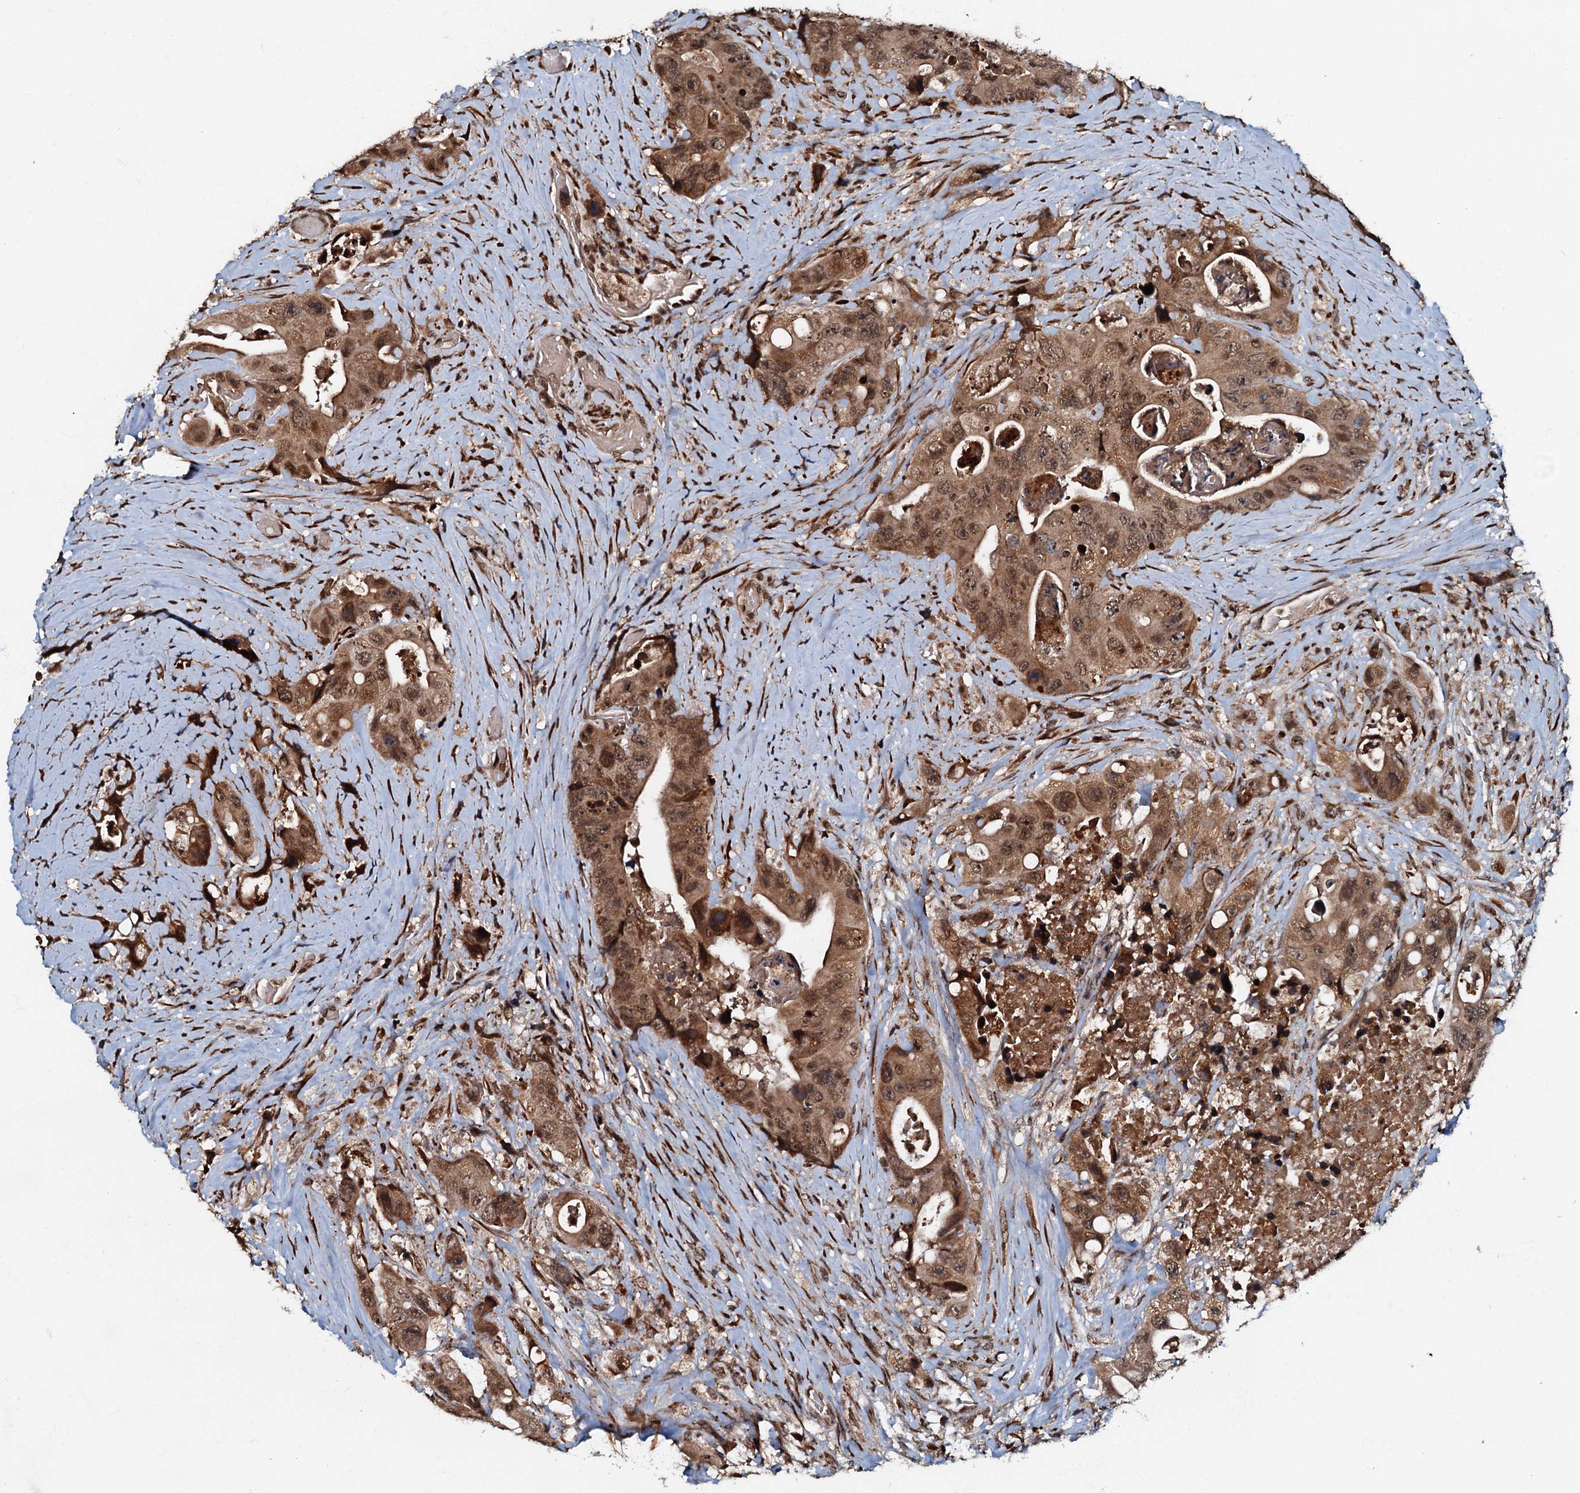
{"staining": {"intensity": "moderate", "quantity": ">75%", "location": "cytoplasmic/membranous,nuclear"}, "tissue": "colorectal cancer", "cell_type": "Tumor cells", "image_type": "cancer", "snomed": [{"axis": "morphology", "description": "Adenocarcinoma, NOS"}, {"axis": "topography", "description": "Colon"}], "caption": "Protein staining of colorectal cancer (adenocarcinoma) tissue reveals moderate cytoplasmic/membranous and nuclear positivity in about >75% of tumor cells.", "gene": "C18orf32", "patient": {"sex": "female", "age": 46}}